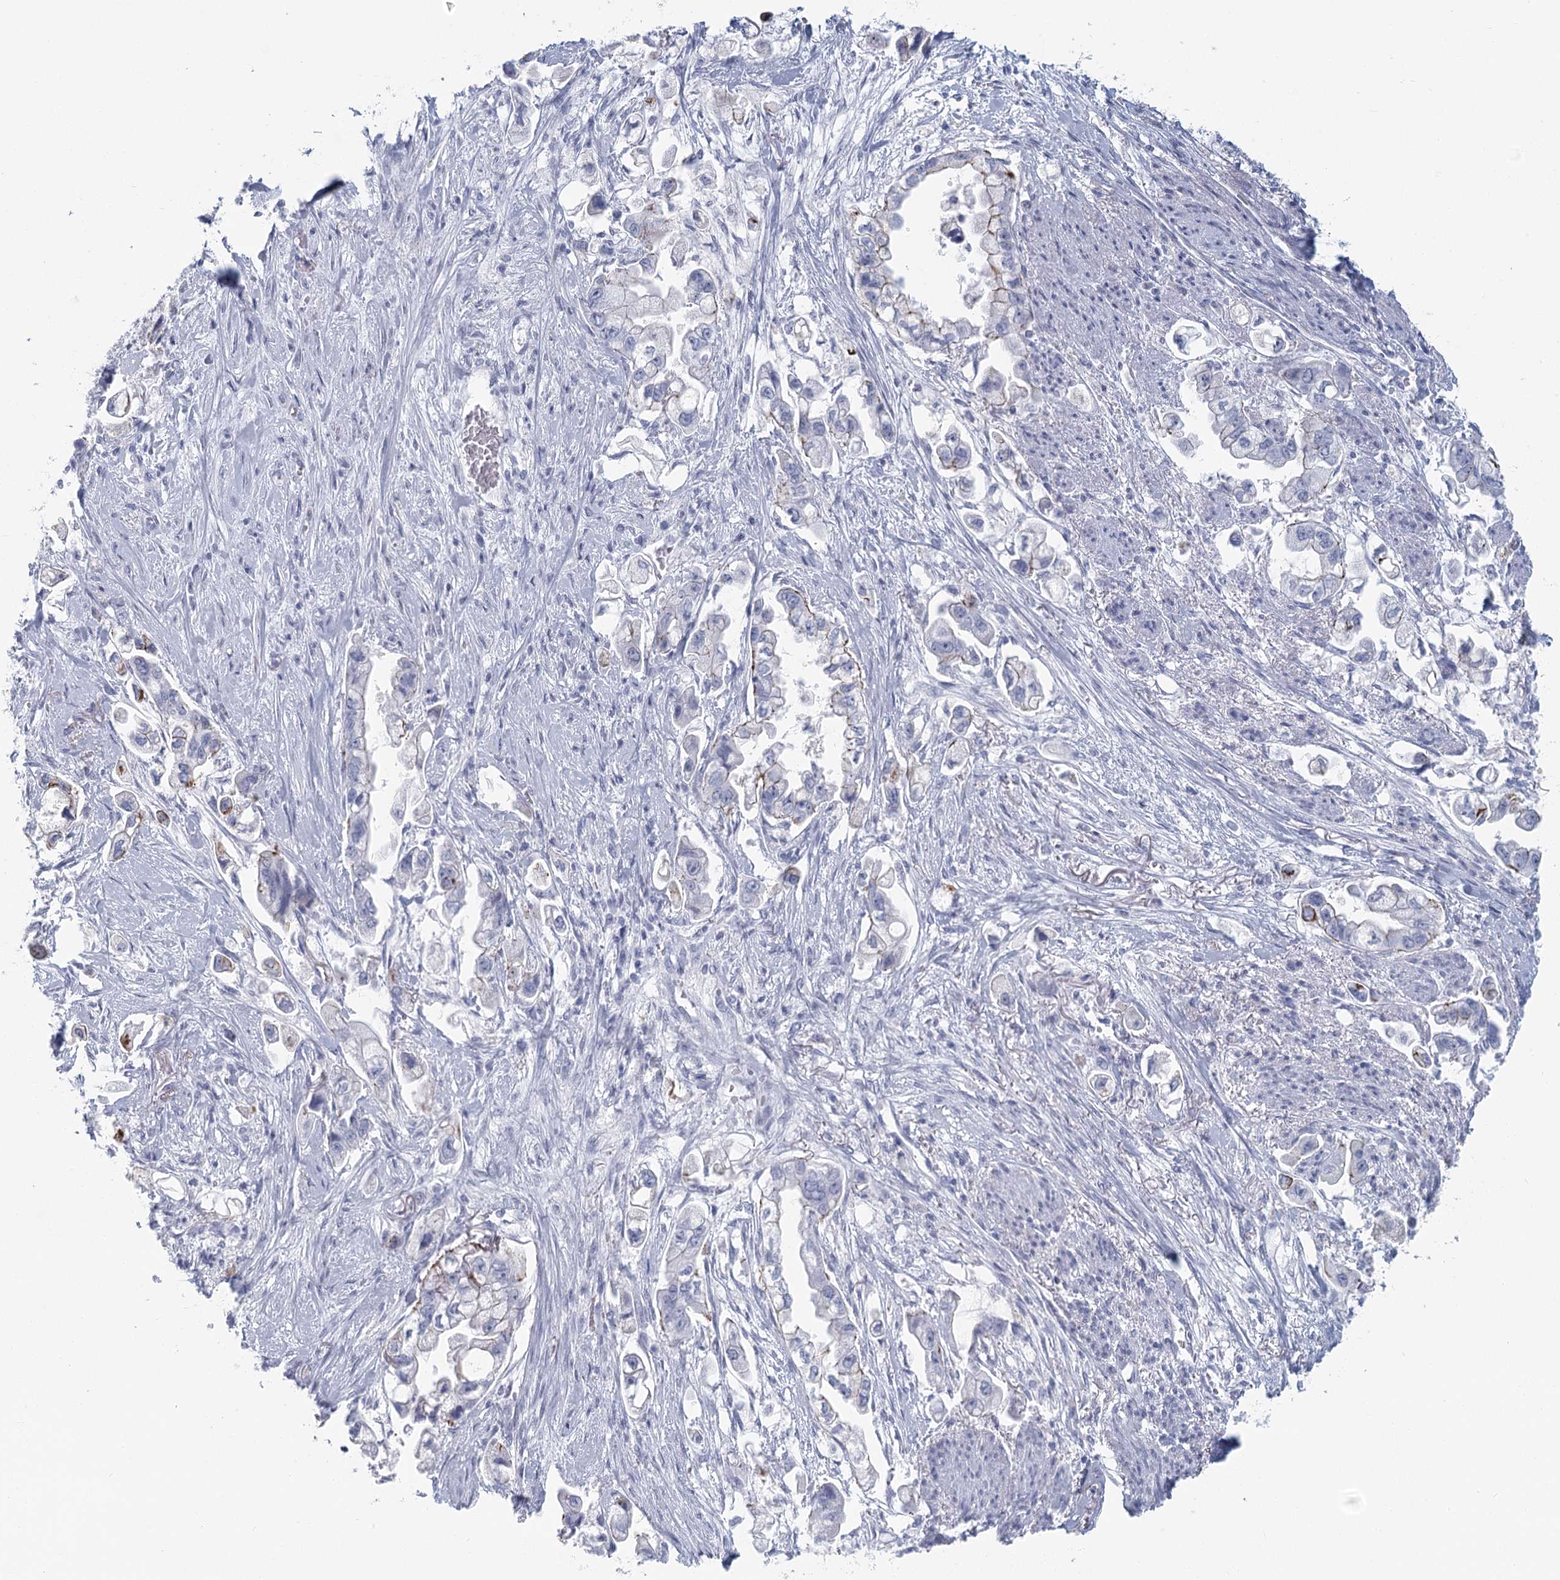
{"staining": {"intensity": "weak", "quantity": "<25%", "location": "cytoplasmic/membranous"}, "tissue": "stomach cancer", "cell_type": "Tumor cells", "image_type": "cancer", "snomed": [{"axis": "morphology", "description": "Adenocarcinoma, NOS"}, {"axis": "topography", "description": "Stomach"}], "caption": "Immunohistochemistry (IHC) photomicrograph of neoplastic tissue: stomach cancer stained with DAB exhibits no significant protein expression in tumor cells.", "gene": "WNT8B", "patient": {"sex": "male", "age": 62}}